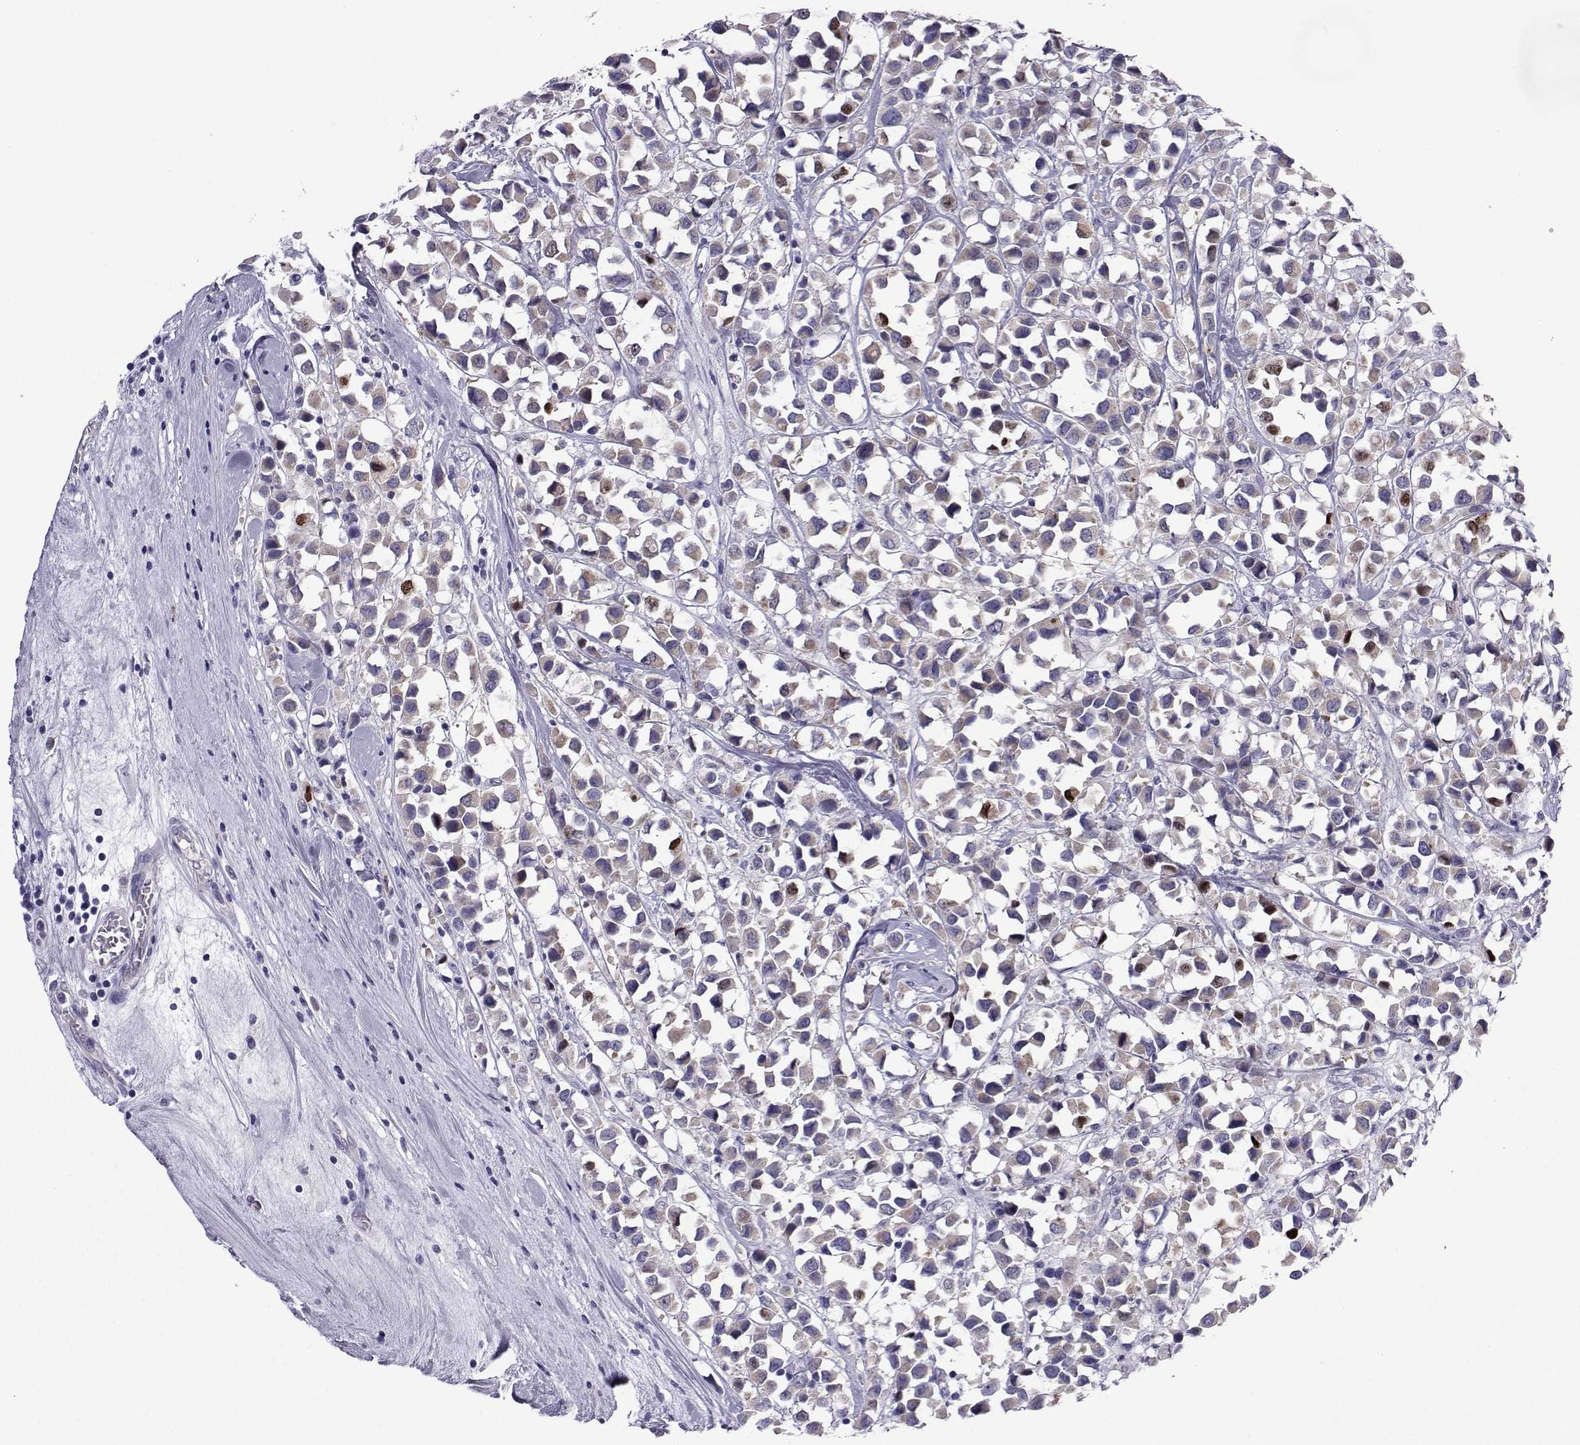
{"staining": {"intensity": "strong", "quantity": "<25%", "location": "nuclear"}, "tissue": "breast cancer", "cell_type": "Tumor cells", "image_type": "cancer", "snomed": [{"axis": "morphology", "description": "Duct carcinoma"}, {"axis": "topography", "description": "Breast"}], "caption": "This histopathology image exhibits IHC staining of breast cancer (intraductal carcinoma), with medium strong nuclear staining in about <25% of tumor cells.", "gene": "COL22A1", "patient": {"sex": "female", "age": 61}}